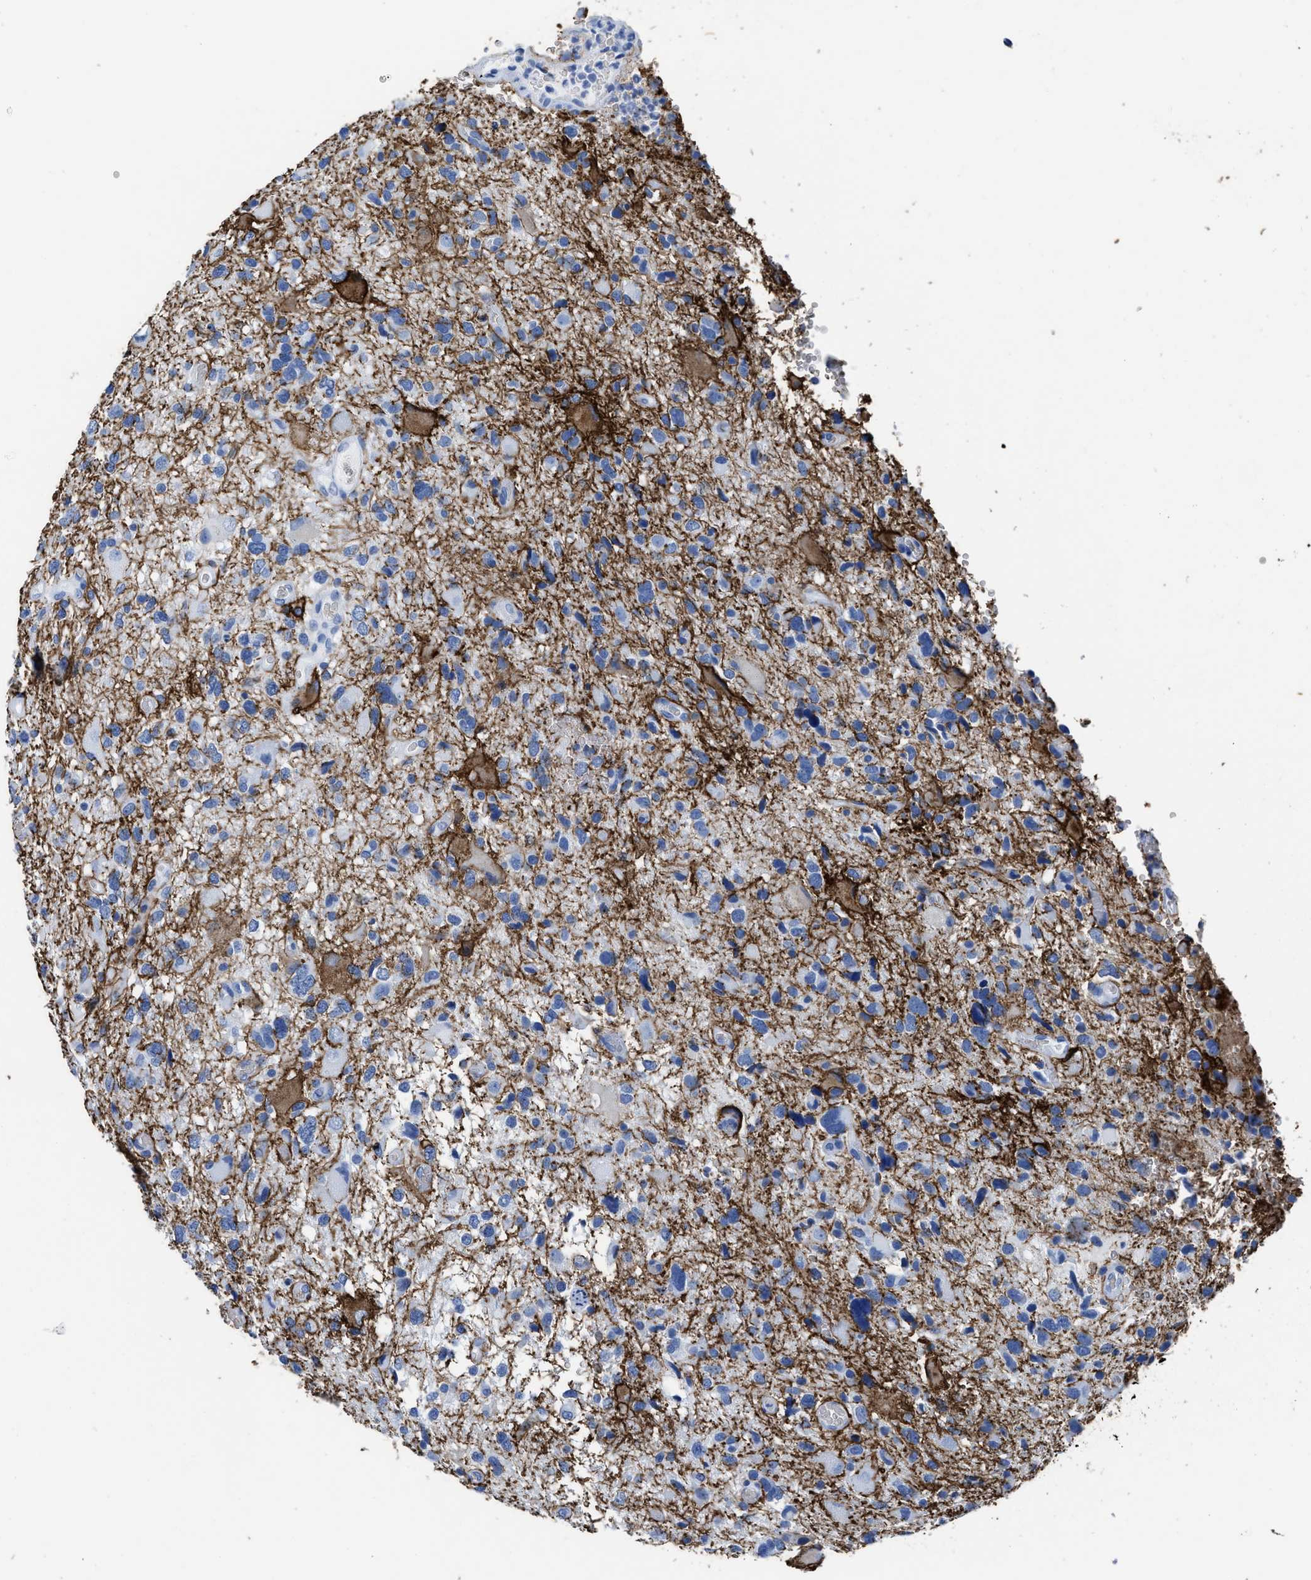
{"staining": {"intensity": "negative", "quantity": "none", "location": "none"}, "tissue": "glioma", "cell_type": "Tumor cells", "image_type": "cancer", "snomed": [{"axis": "morphology", "description": "Glioma, malignant, High grade"}, {"axis": "topography", "description": "Brain"}], "caption": "This is a photomicrograph of immunohistochemistry staining of malignant high-grade glioma, which shows no expression in tumor cells.", "gene": "AQP1", "patient": {"sex": "male", "age": 33}}